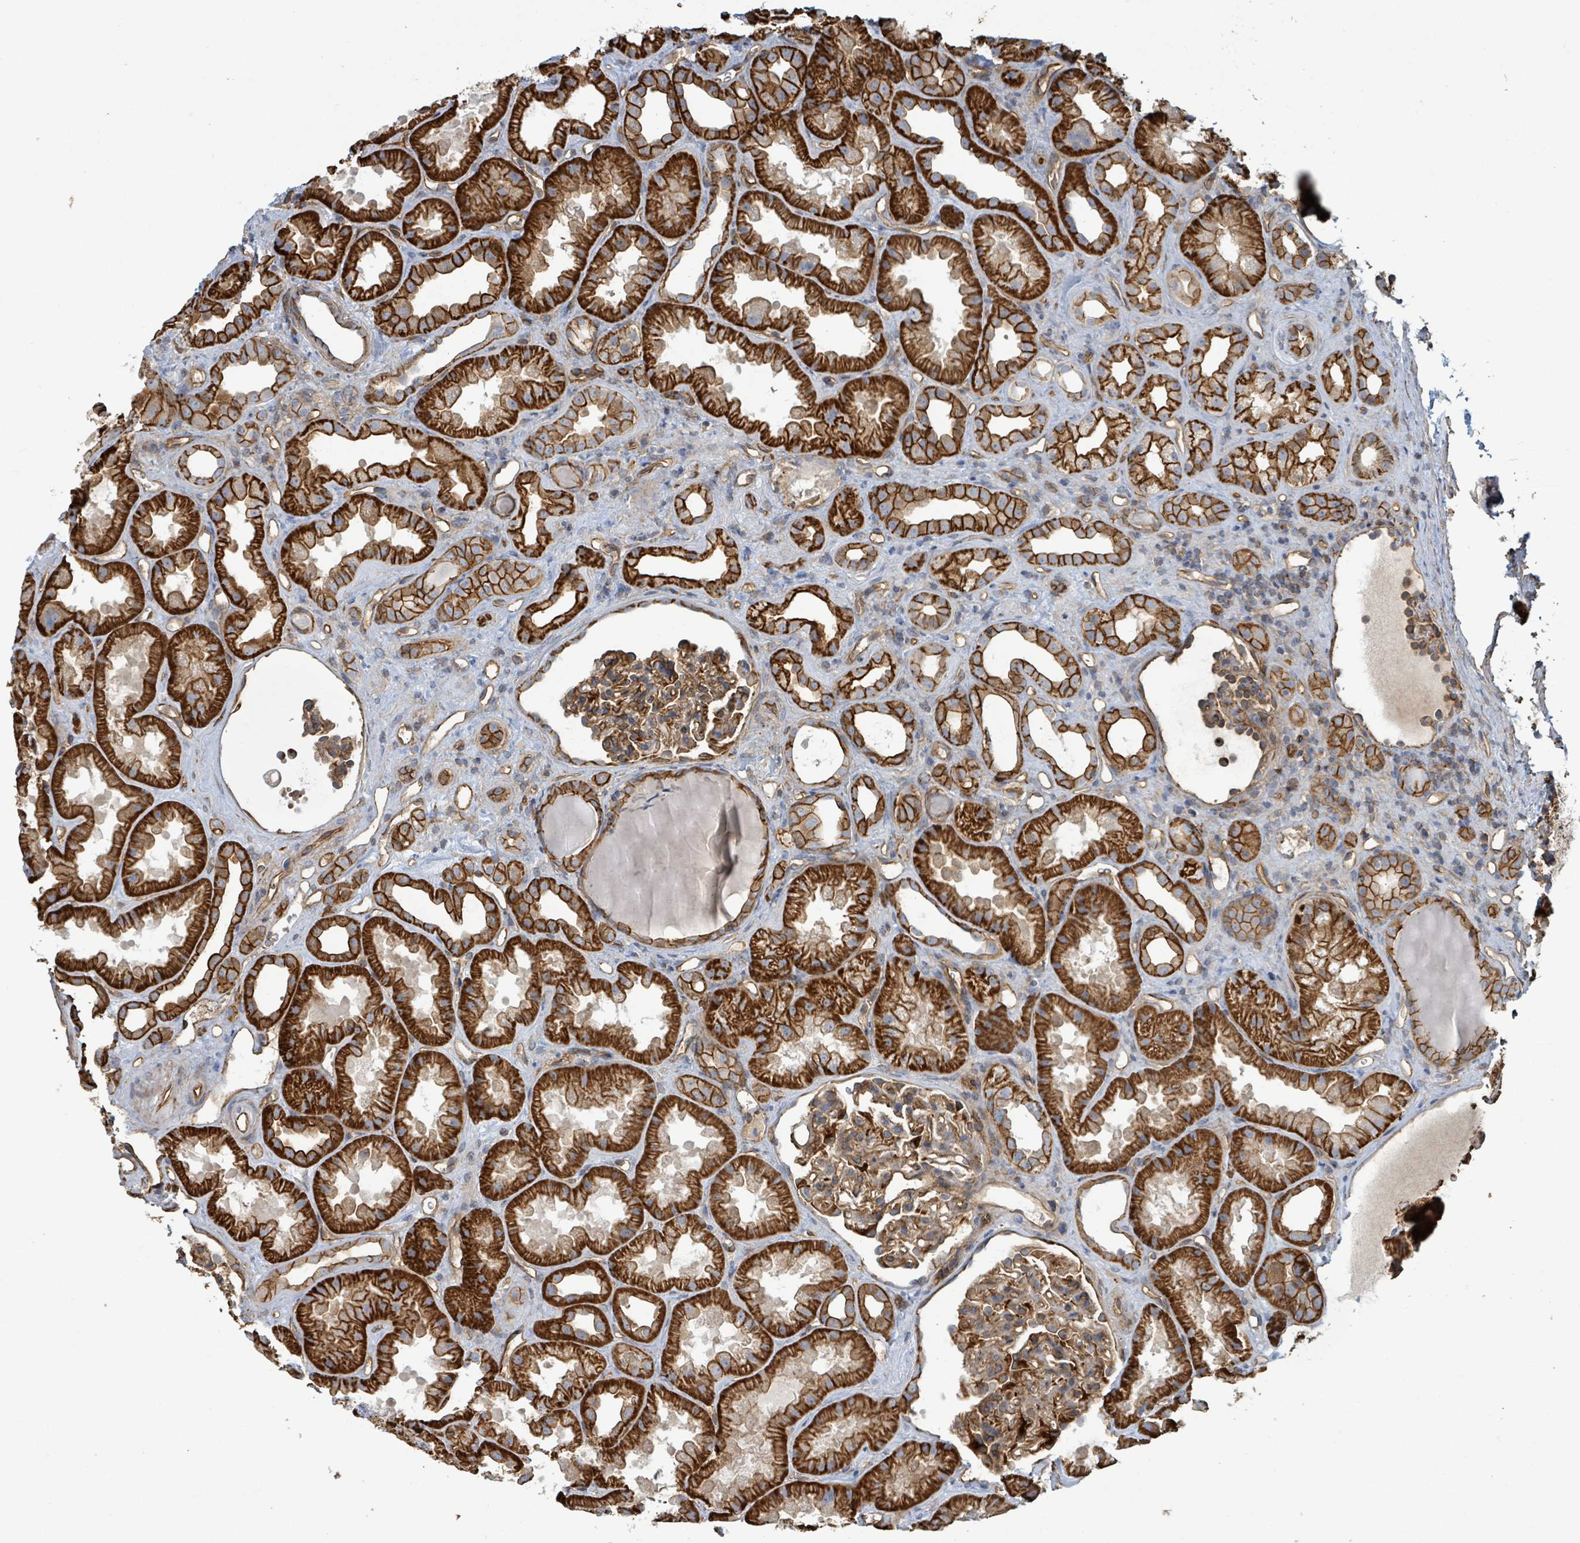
{"staining": {"intensity": "moderate", "quantity": ">75%", "location": "cytoplasmic/membranous"}, "tissue": "kidney", "cell_type": "Cells in glomeruli", "image_type": "normal", "snomed": [{"axis": "morphology", "description": "Normal tissue, NOS"}, {"axis": "topography", "description": "Kidney"}], "caption": "Immunohistochemical staining of normal kidney shows >75% levels of moderate cytoplasmic/membranous protein positivity in approximately >75% of cells in glomeruli. (brown staining indicates protein expression, while blue staining denotes nuclei).", "gene": "LDOC1", "patient": {"sex": "male", "age": 61}}